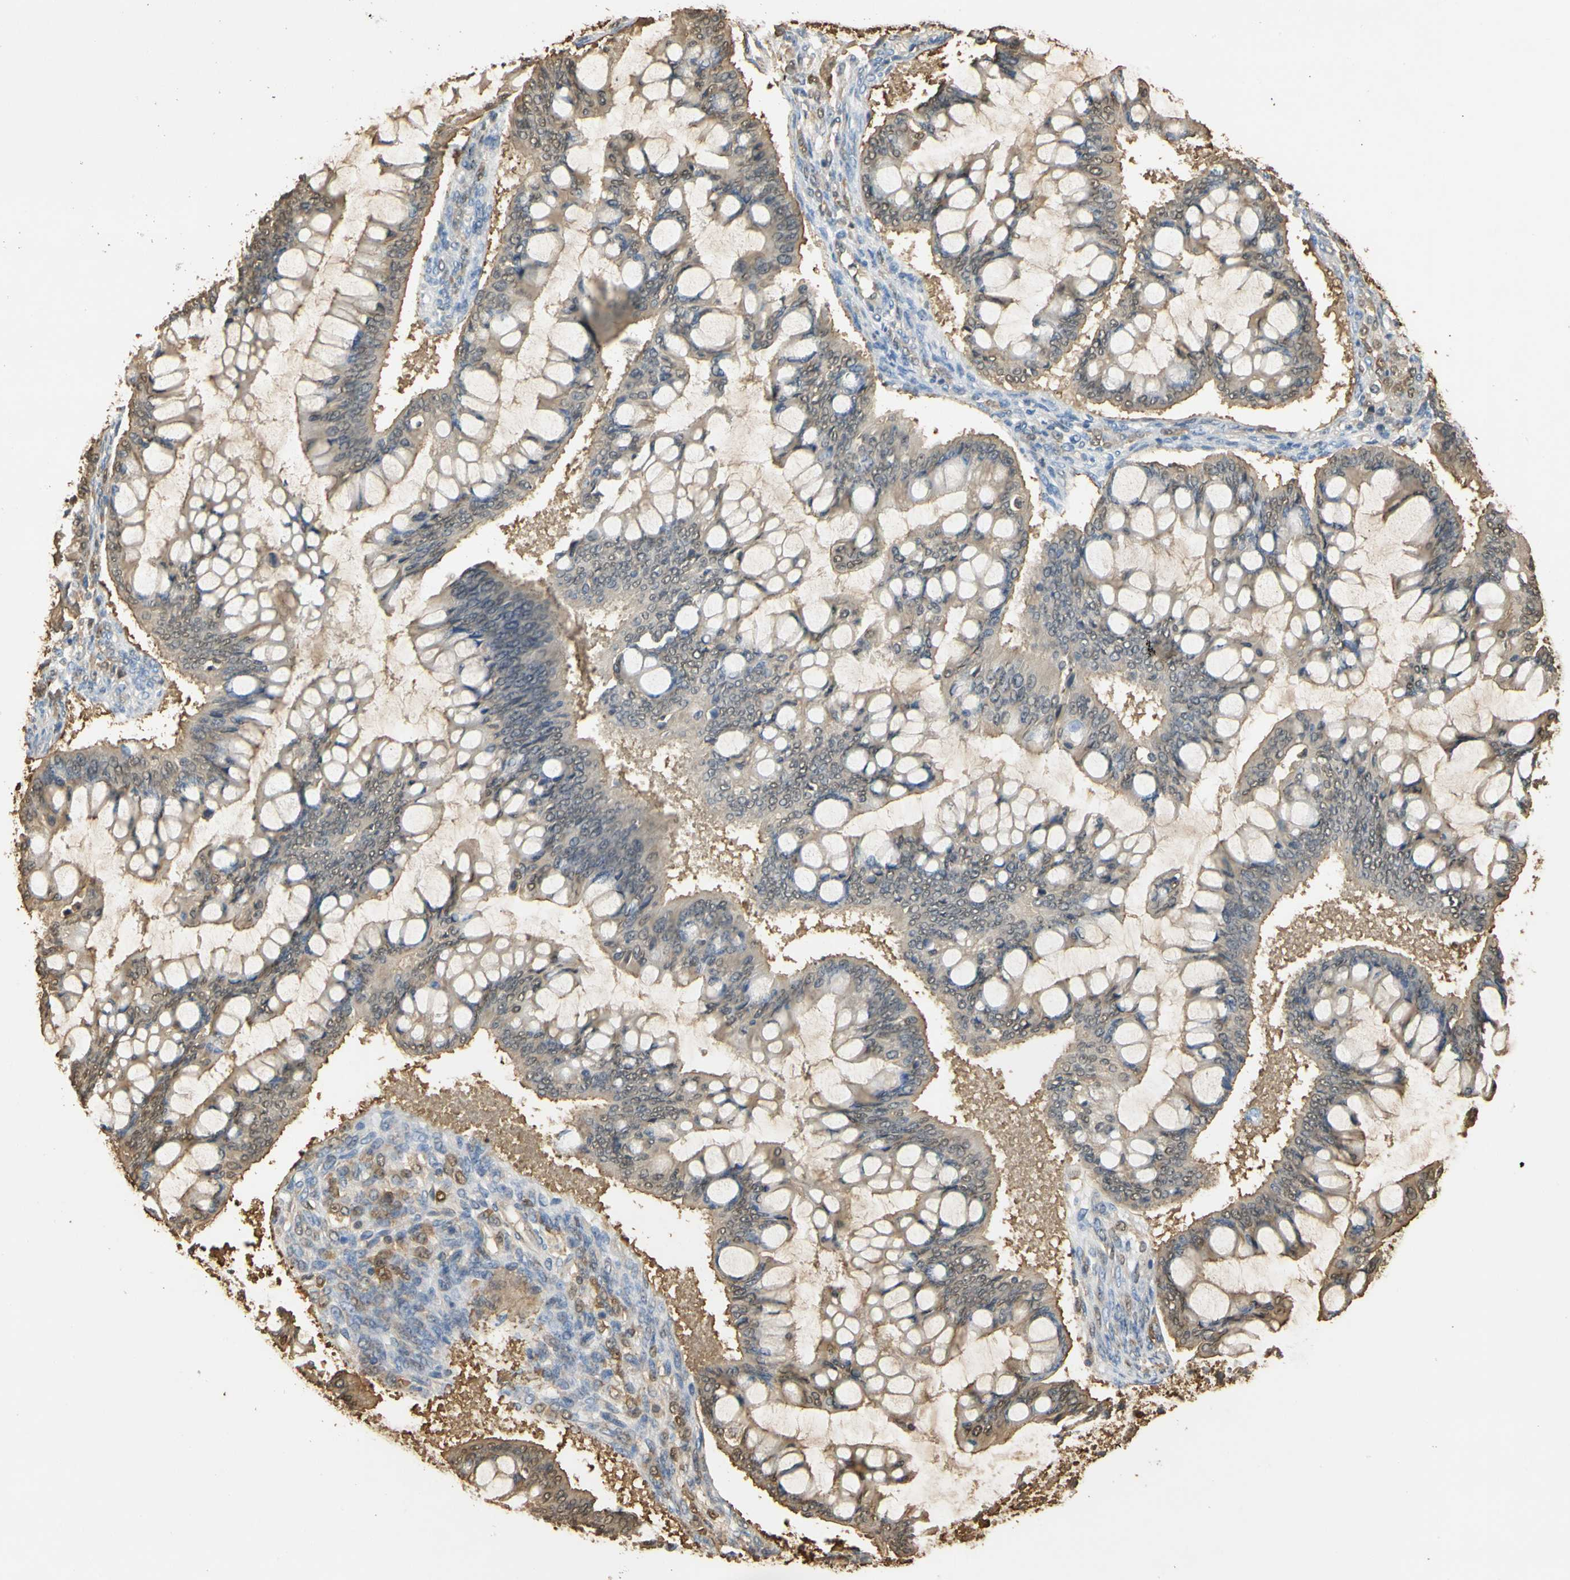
{"staining": {"intensity": "weak", "quantity": ">75%", "location": "cytoplasmic/membranous,nuclear"}, "tissue": "ovarian cancer", "cell_type": "Tumor cells", "image_type": "cancer", "snomed": [{"axis": "morphology", "description": "Cystadenocarcinoma, mucinous, NOS"}, {"axis": "topography", "description": "Ovary"}], "caption": "DAB immunohistochemical staining of mucinous cystadenocarcinoma (ovarian) shows weak cytoplasmic/membranous and nuclear protein staining in about >75% of tumor cells.", "gene": "S100A6", "patient": {"sex": "female", "age": 73}}